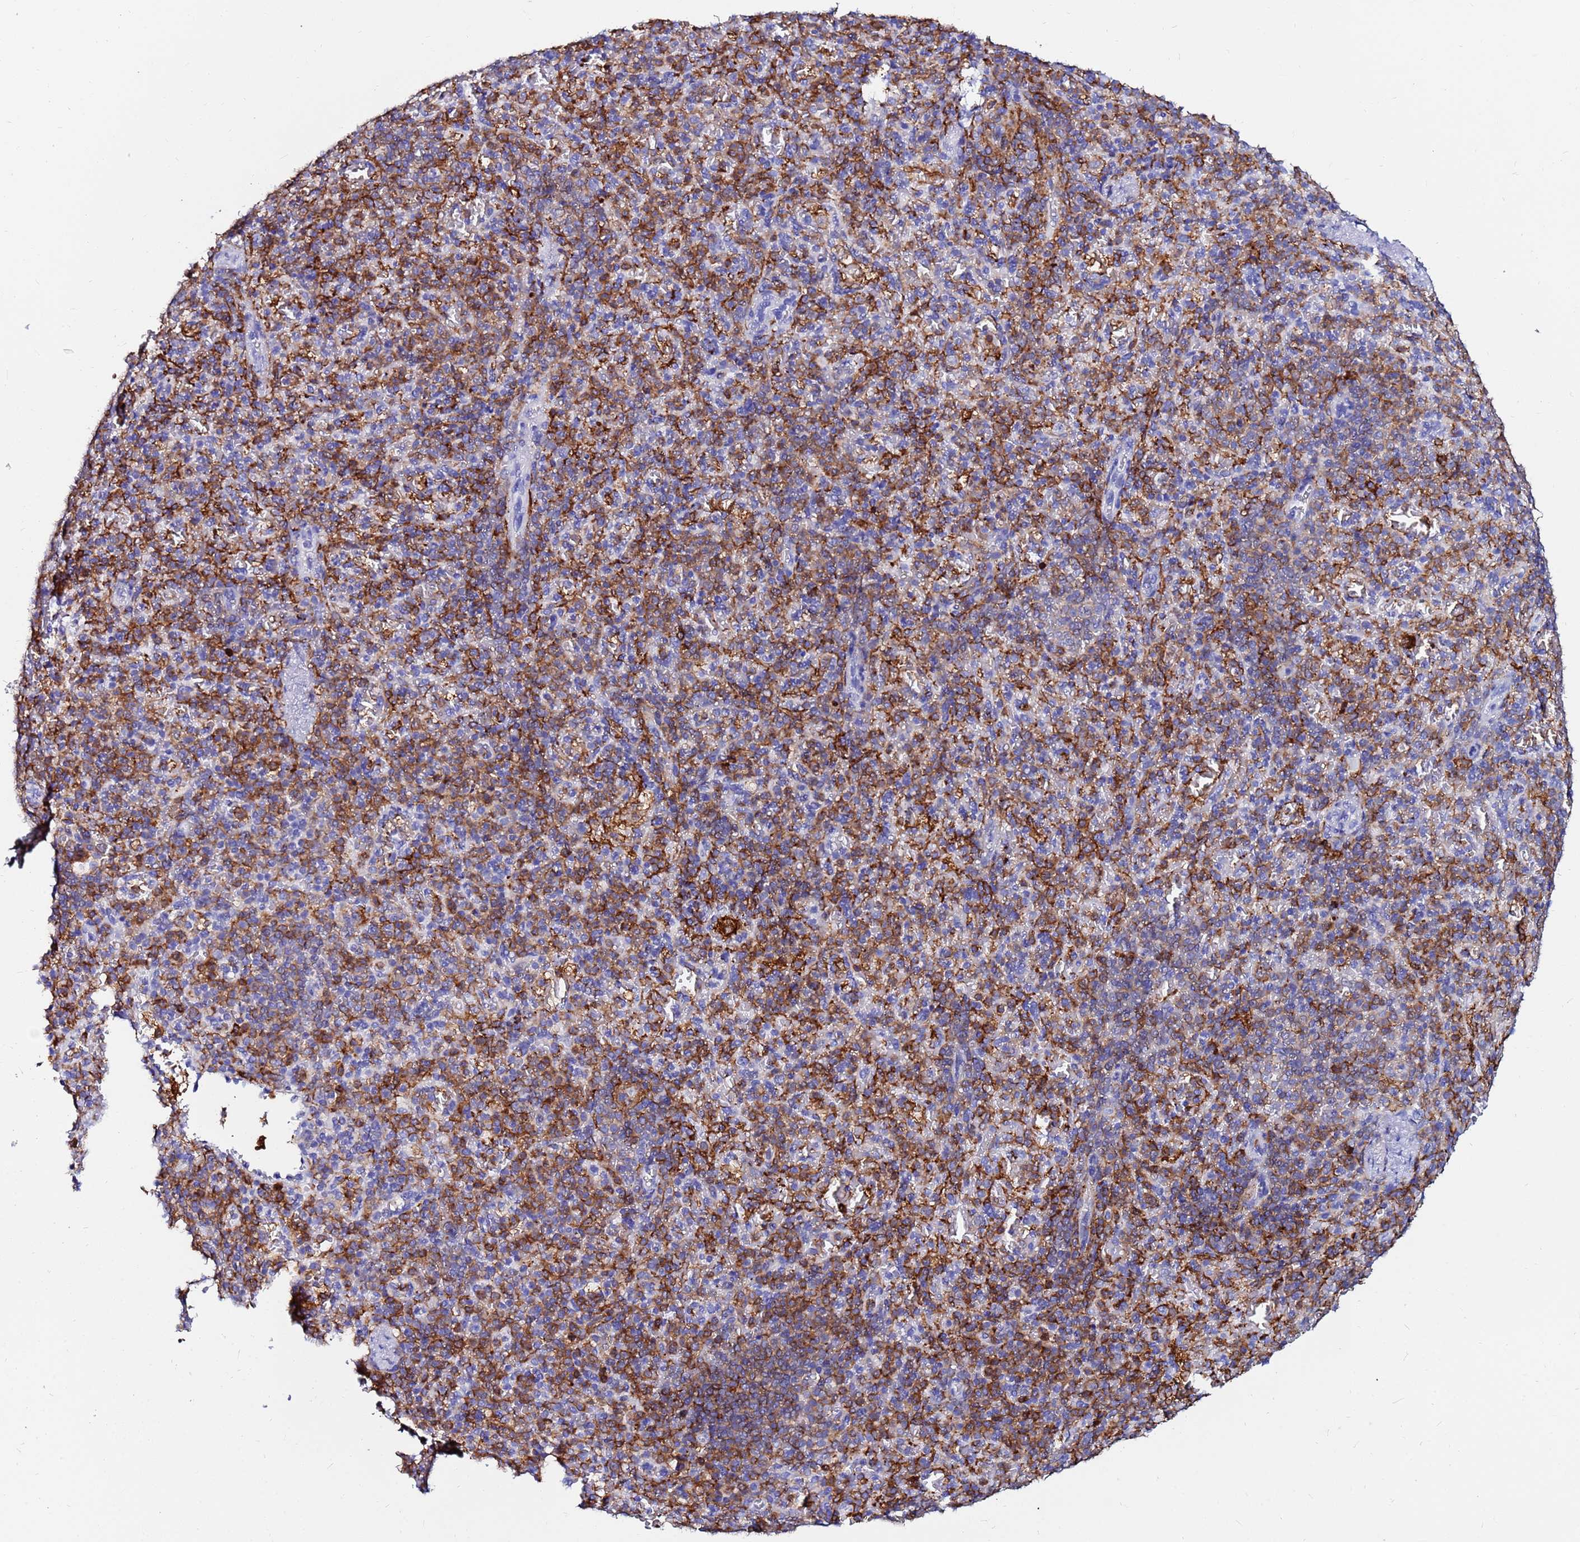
{"staining": {"intensity": "strong", "quantity": "<25%", "location": "cytoplasmic/membranous"}, "tissue": "spleen", "cell_type": "Cells in red pulp", "image_type": "normal", "snomed": [{"axis": "morphology", "description": "Normal tissue, NOS"}, {"axis": "topography", "description": "Spleen"}], "caption": "This histopathology image demonstrates IHC staining of benign human spleen, with medium strong cytoplasmic/membranous positivity in about <25% of cells in red pulp.", "gene": "BASP1", "patient": {"sex": "female", "age": 74}}